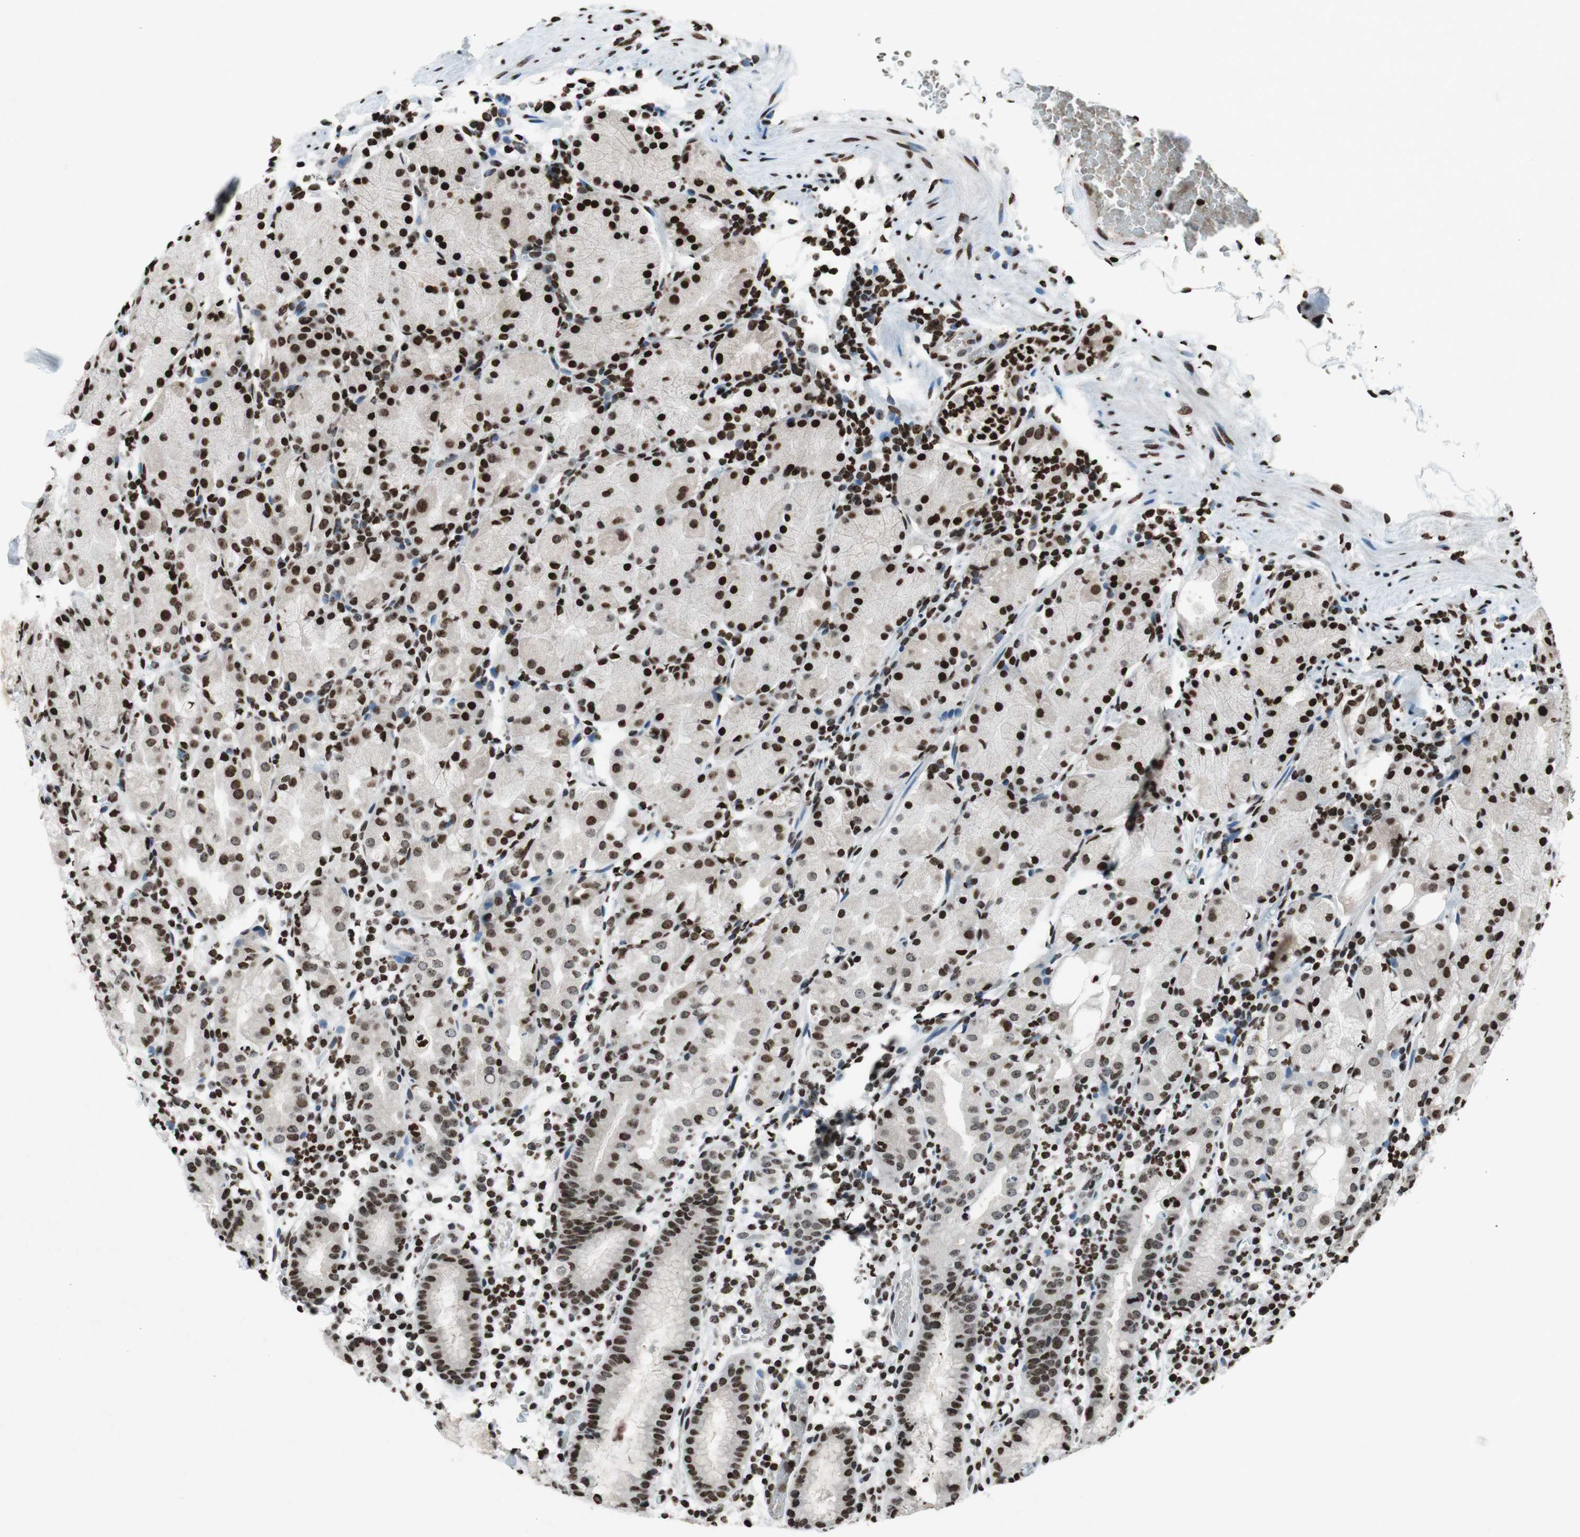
{"staining": {"intensity": "strong", "quantity": ">75%", "location": "nuclear"}, "tissue": "stomach", "cell_type": "Glandular cells", "image_type": "normal", "snomed": [{"axis": "morphology", "description": "Normal tissue, NOS"}, {"axis": "topography", "description": "Stomach"}, {"axis": "topography", "description": "Stomach, lower"}], "caption": "High-power microscopy captured an immunohistochemistry (IHC) histopathology image of normal stomach, revealing strong nuclear staining in about >75% of glandular cells. The staining was performed using DAB to visualize the protein expression in brown, while the nuclei were stained in blue with hematoxylin (Magnification: 20x).", "gene": "NCOA3", "patient": {"sex": "female", "age": 75}}